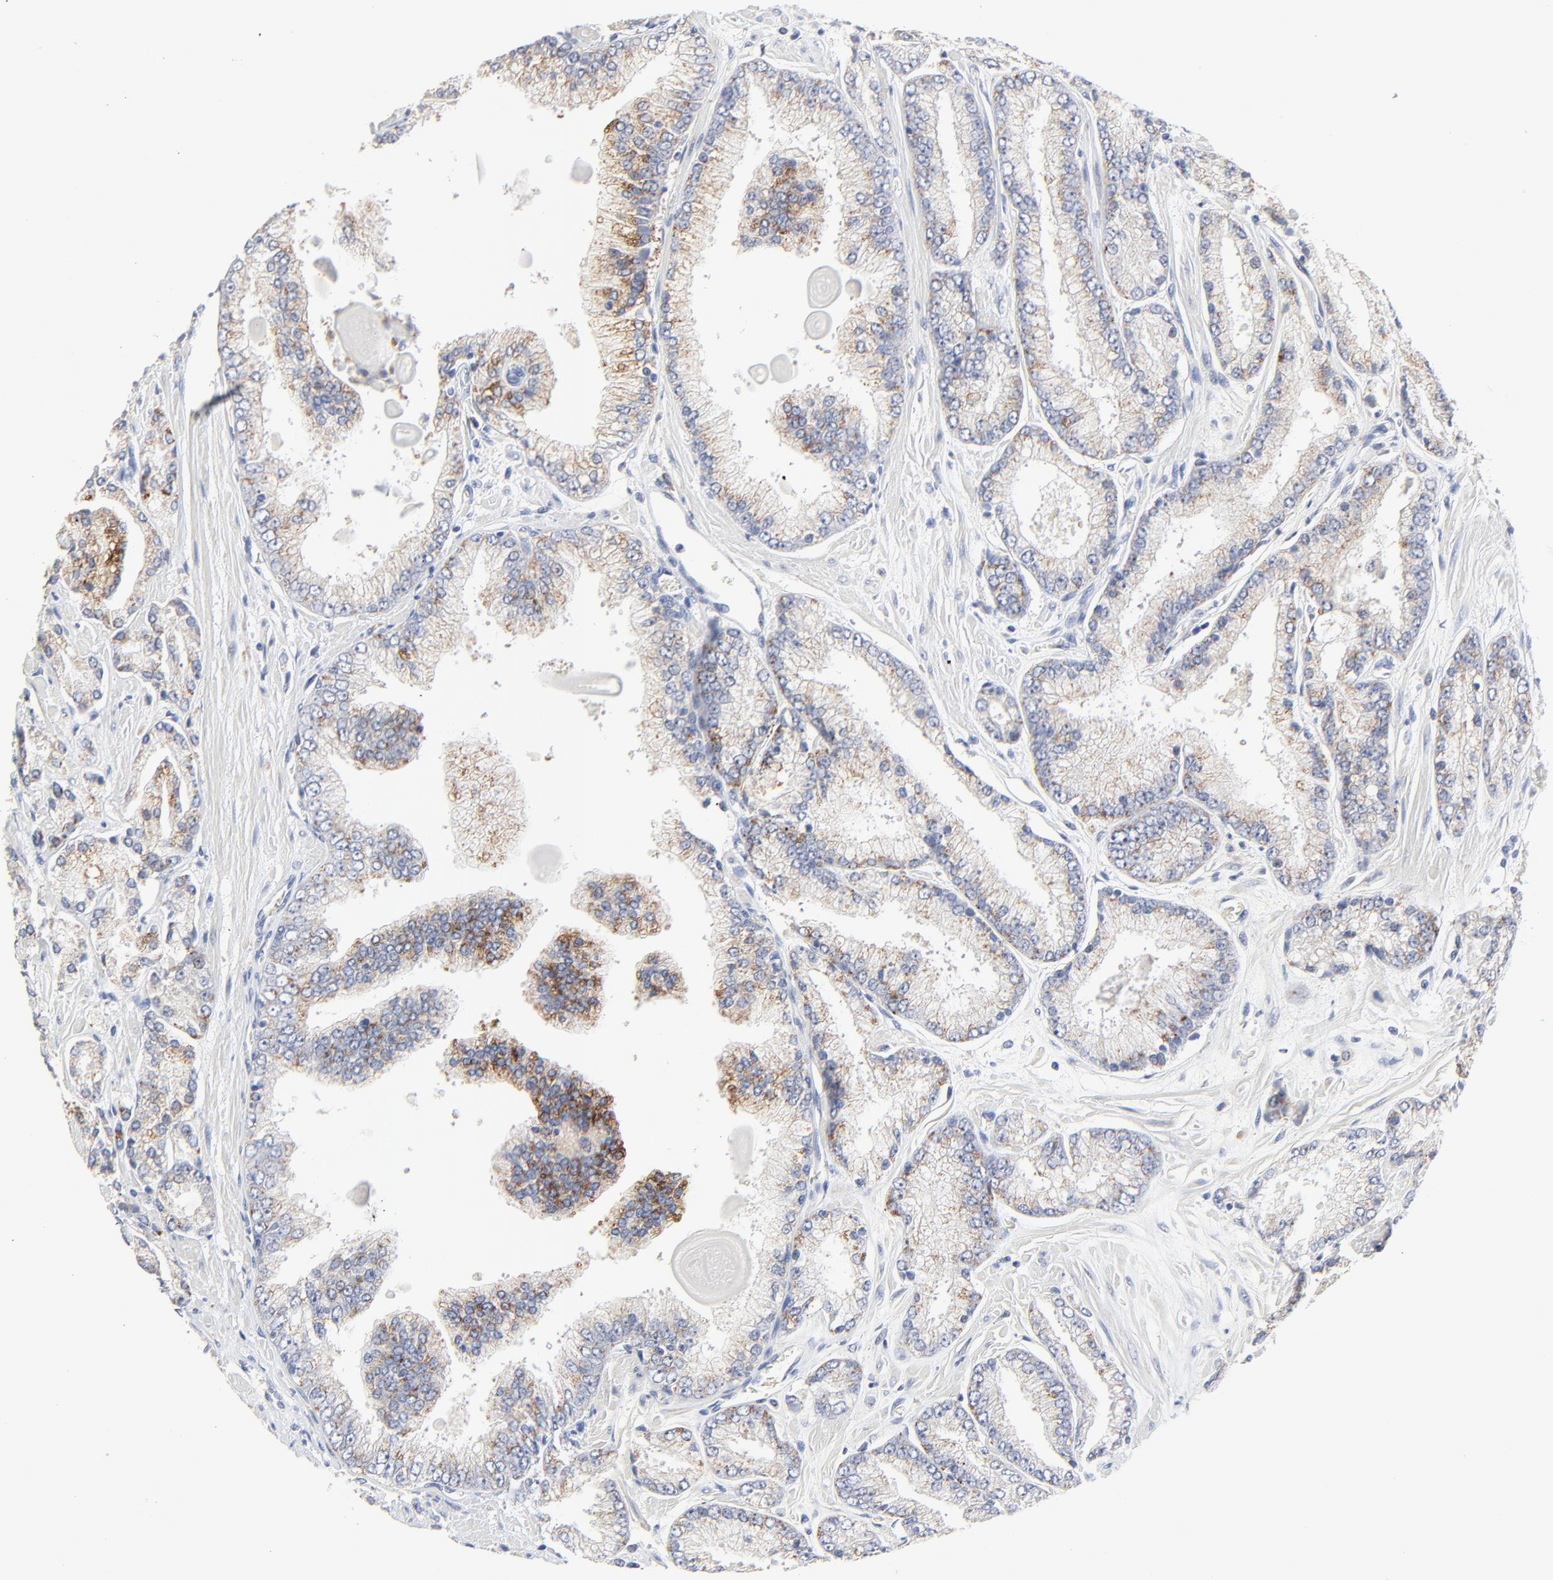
{"staining": {"intensity": "moderate", "quantity": ">75%", "location": "cytoplasmic/membranous"}, "tissue": "prostate cancer", "cell_type": "Tumor cells", "image_type": "cancer", "snomed": [{"axis": "morphology", "description": "Adenocarcinoma, High grade"}, {"axis": "topography", "description": "Prostate"}], "caption": "The photomicrograph displays a brown stain indicating the presence of a protein in the cytoplasmic/membranous of tumor cells in prostate high-grade adenocarcinoma. (DAB IHC, brown staining for protein, blue staining for nuclei).", "gene": "DHRSX", "patient": {"sex": "male", "age": 71}}